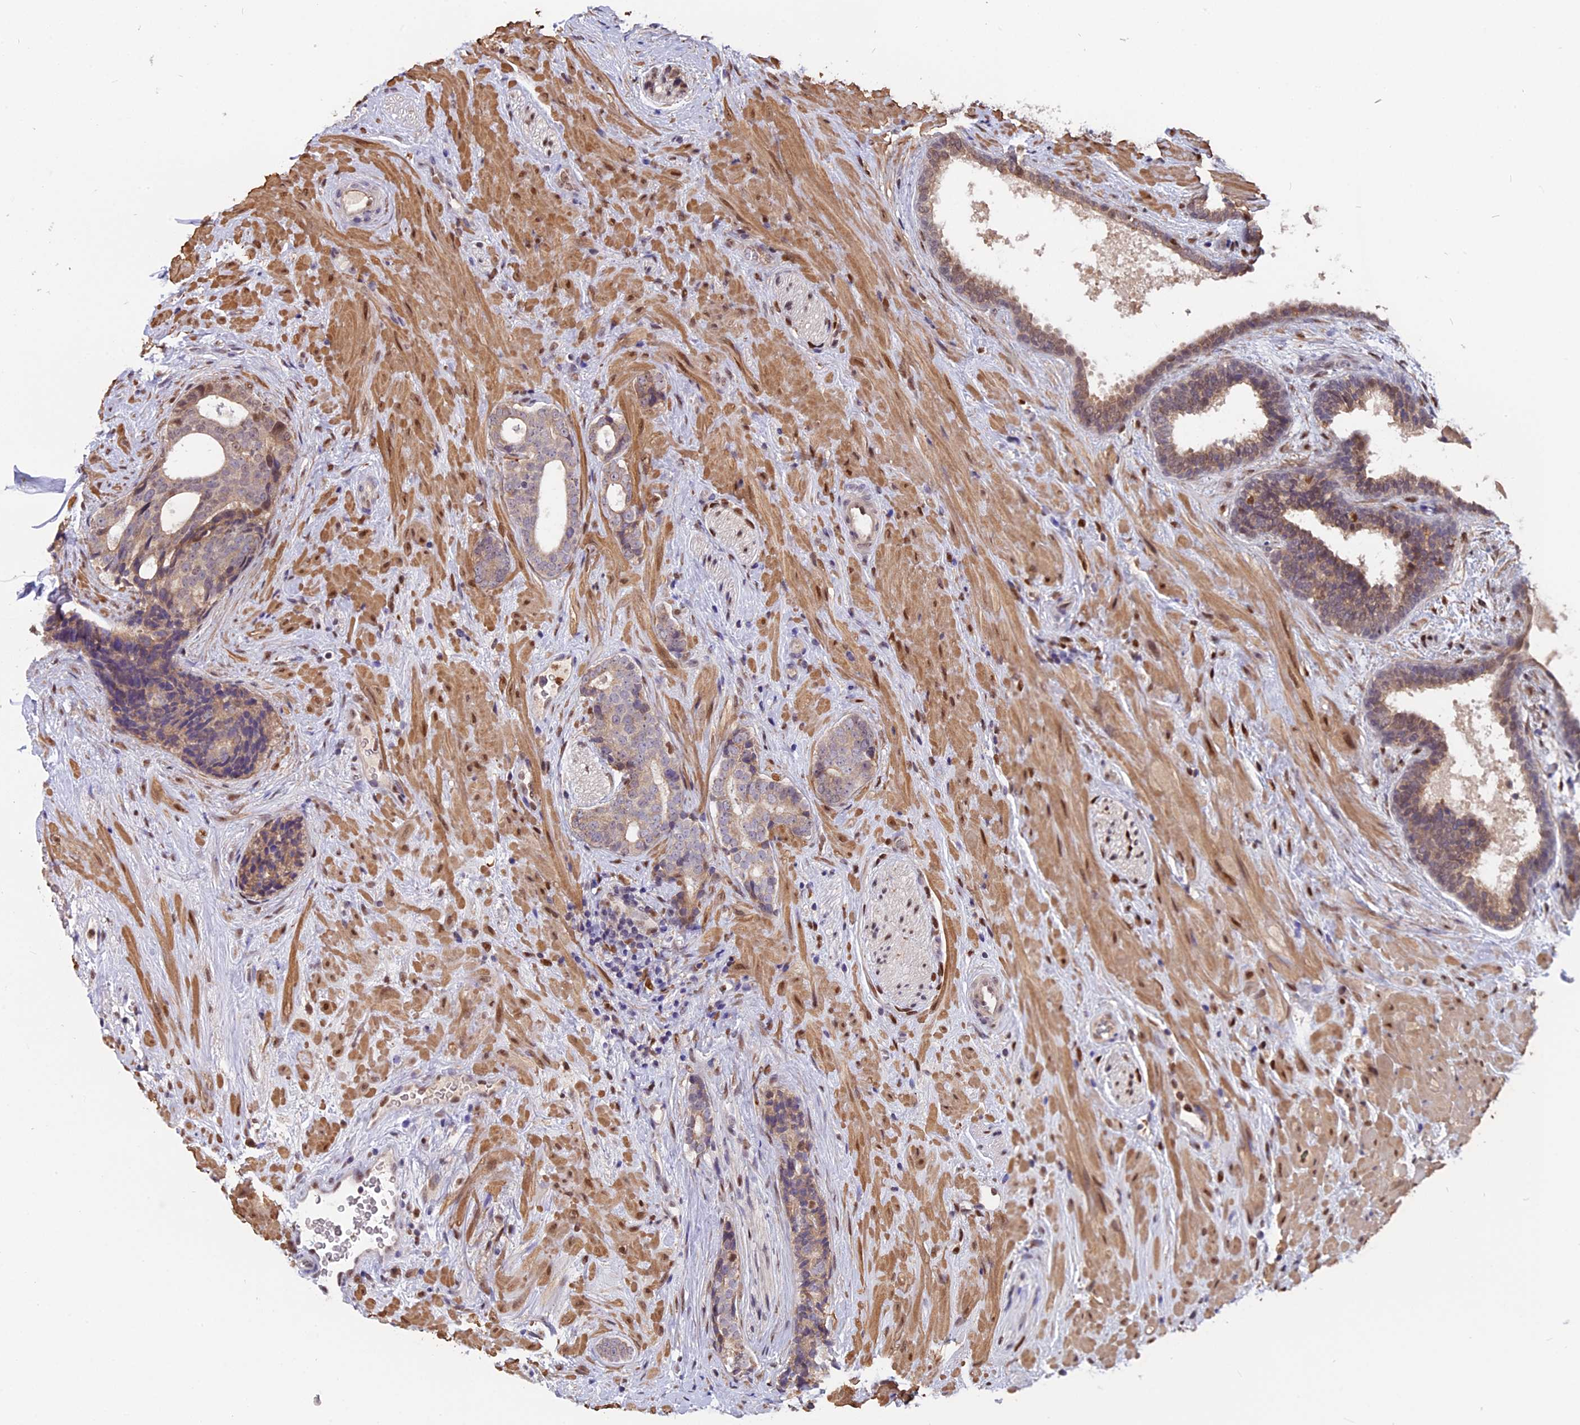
{"staining": {"intensity": "weak", "quantity": "<25%", "location": "nuclear"}, "tissue": "prostate cancer", "cell_type": "Tumor cells", "image_type": "cancer", "snomed": [{"axis": "morphology", "description": "Adenocarcinoma, High grade"}, {"axis": "topography", "description": "Prostate"}], "caption": "A high-resolution micrograph shows immunohistochemistry staining of prostate cancer (high-grade adenocarcinoma), which shows no significant positivity in tumor cells.", "gene": "FAM118B", "patient": {"sex": "male", "age": 56}}